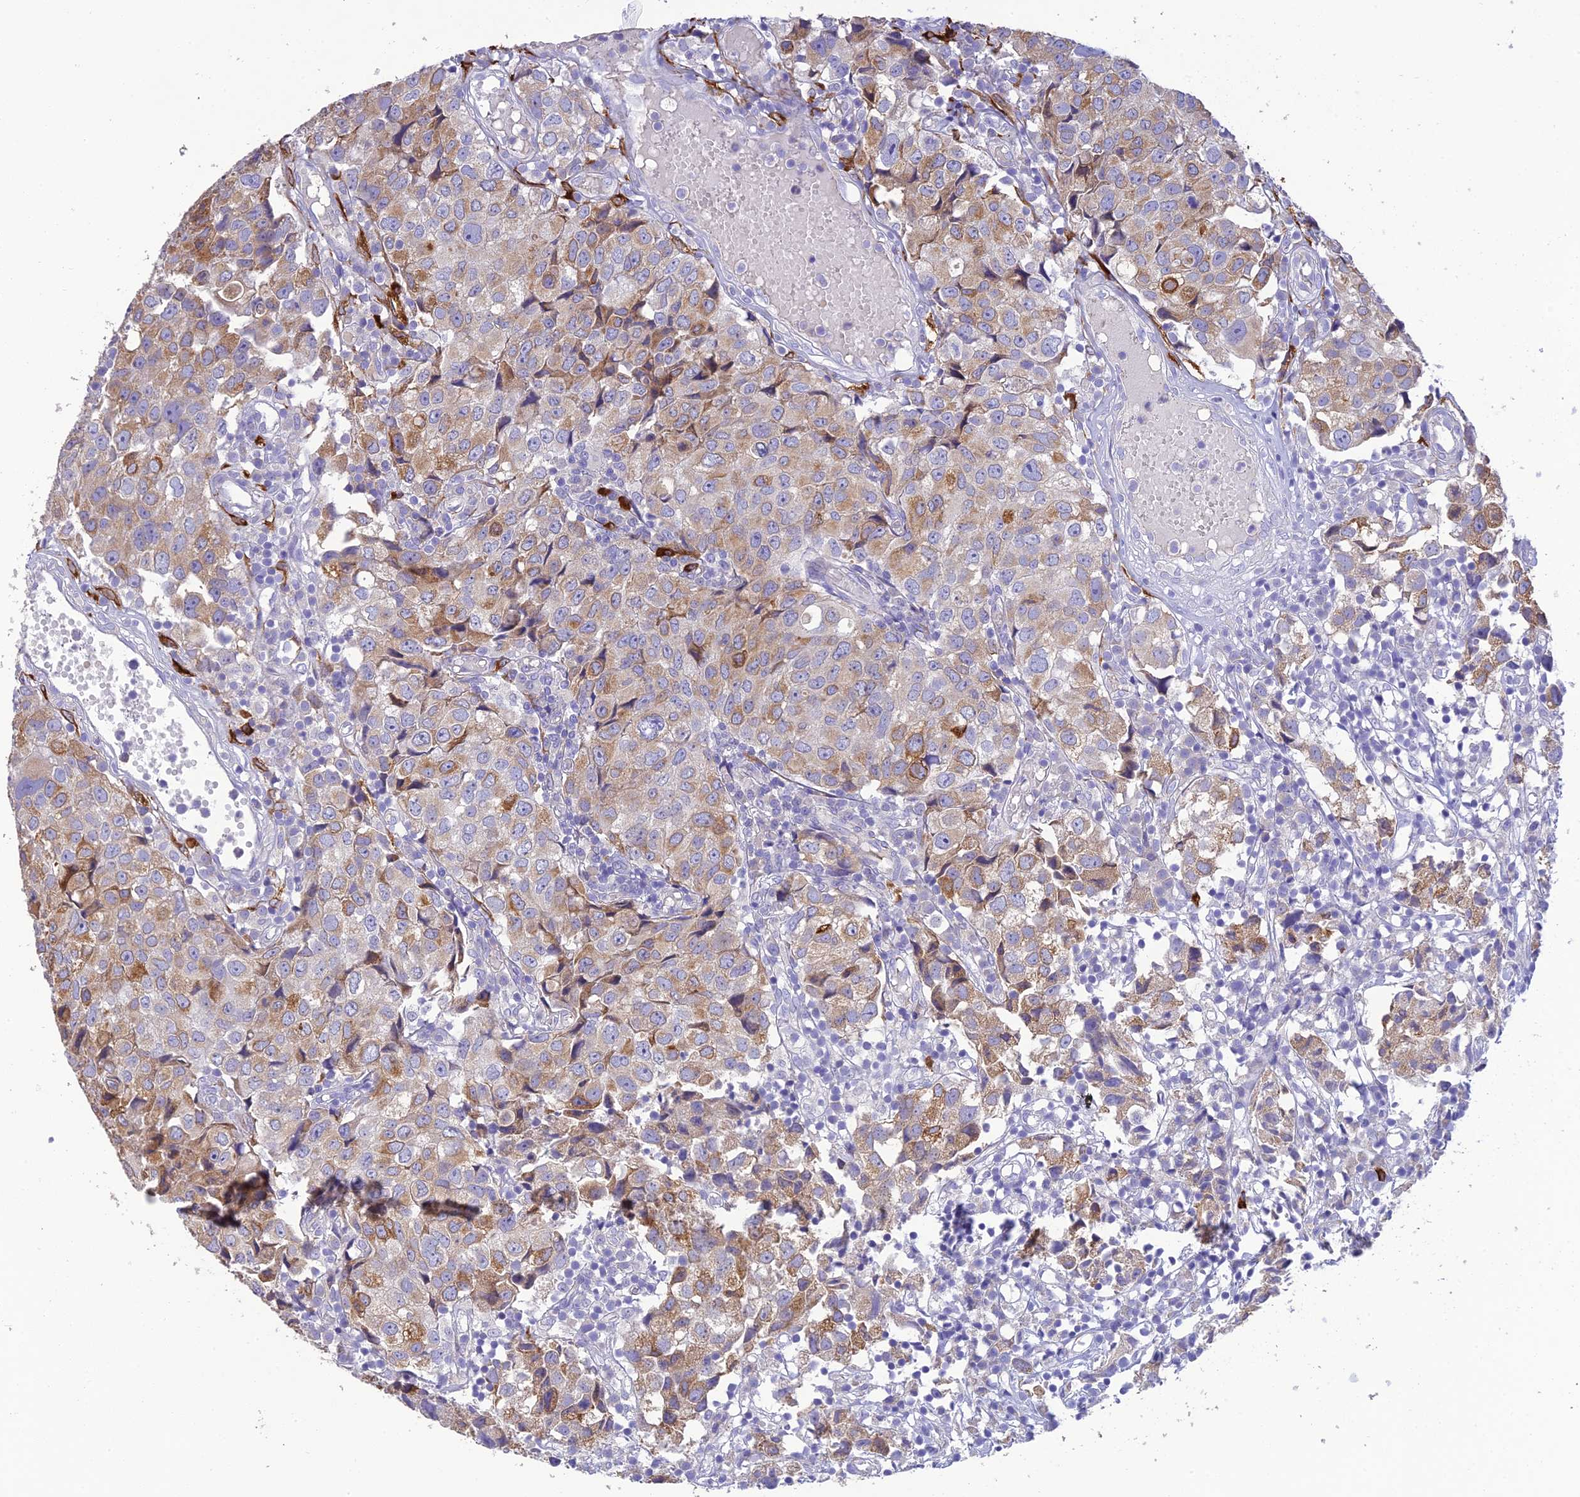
{"staining": {"intensity": "moderate", "quantity": "25%-75%", "location": "cytoplasmic/membranous"}, "tissue": "urothelial cancer", "cell_type": "Tumor cells", "image_type": "cancer", "snomed": [{"axis": "morphology", "description": "Urothelial carcinoma, High grade"}, {"axis": "topography", "description": "Urinary bladder"}], "caption": "Urothelial cancer stained with a brown dye displays moderate cytoplasmic/membranous positive positivity in about 25%-75% of tumor cells.", "gene": "HSD17B2", "patient": {"sex": "female", "age": 75}}